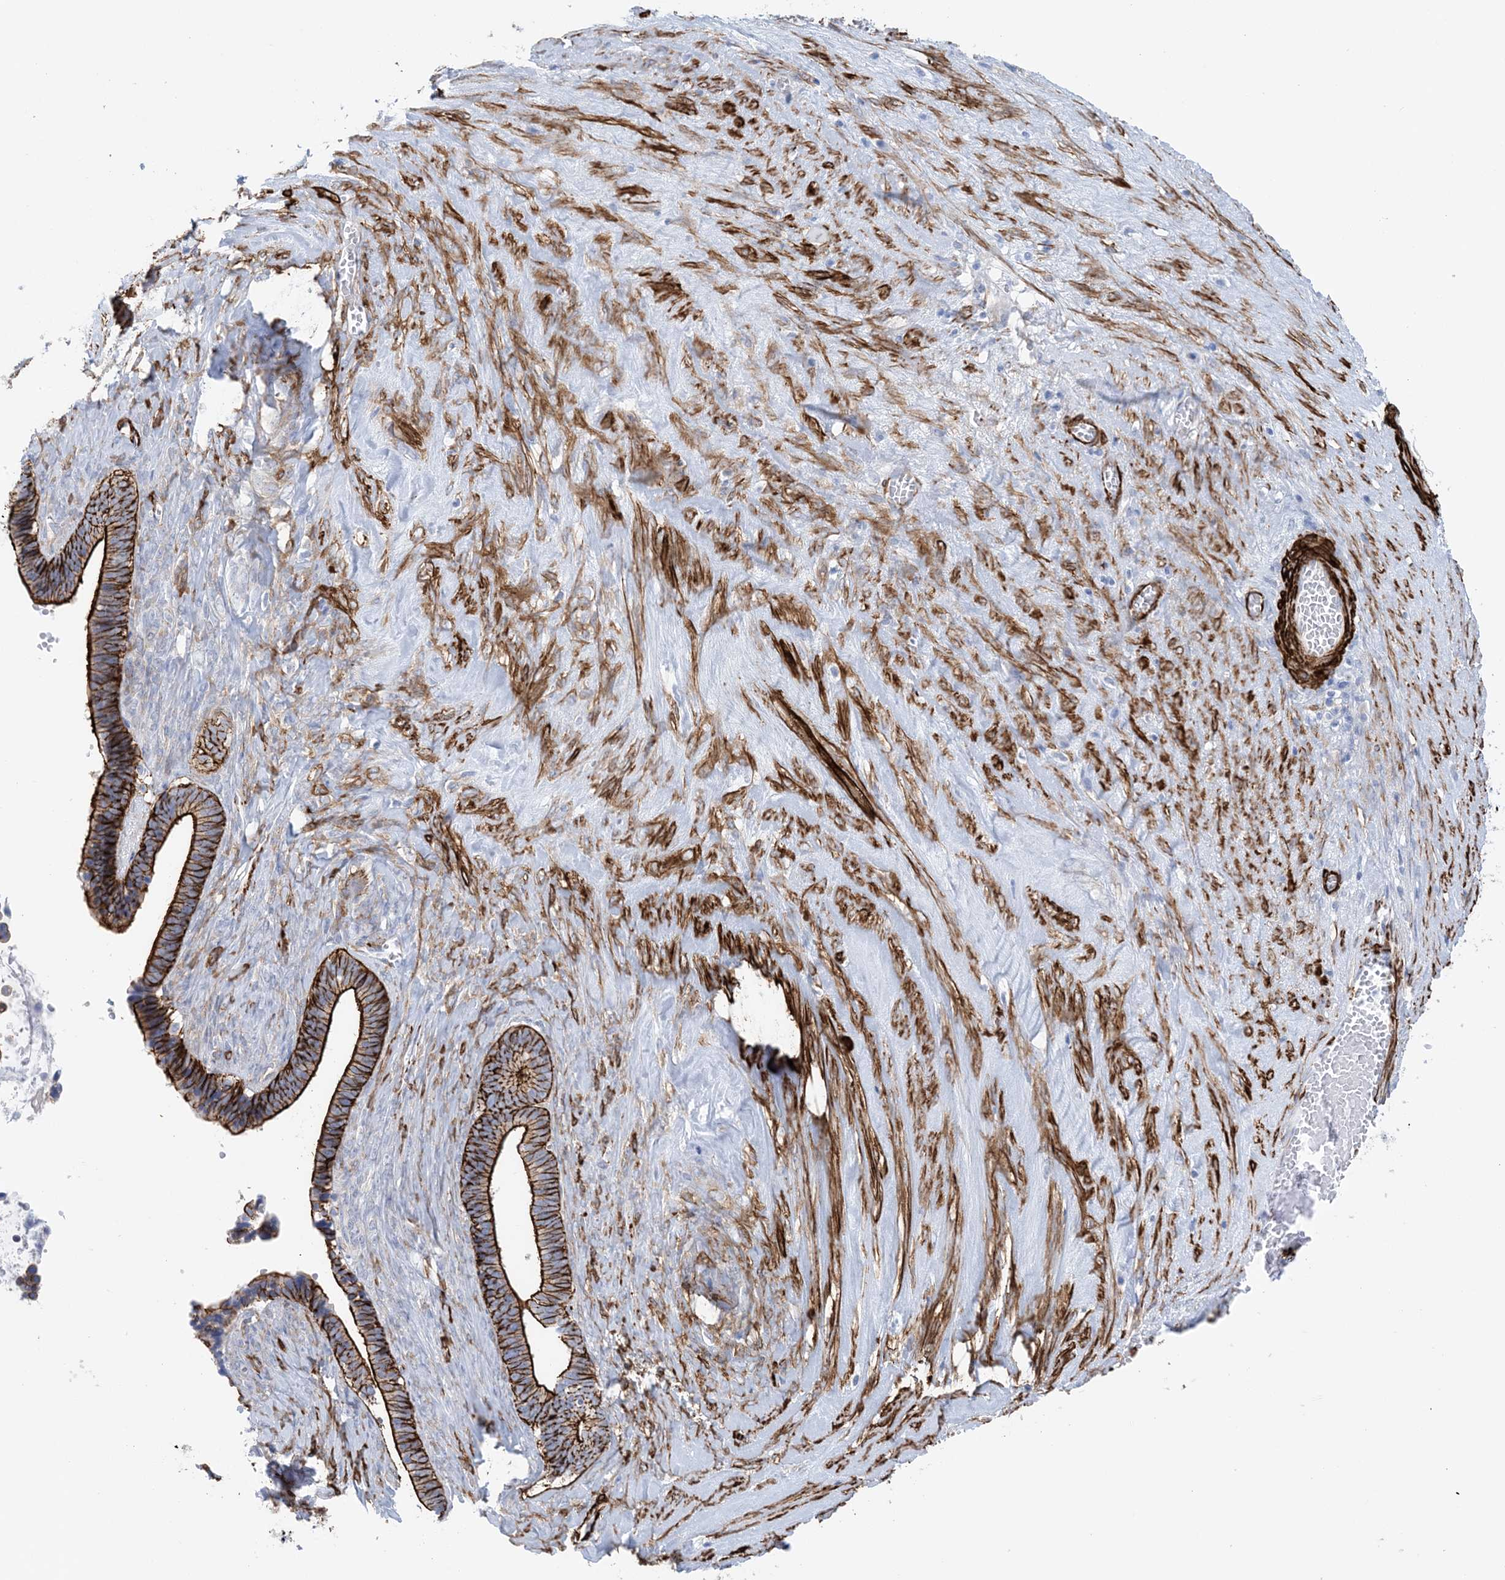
{"staining": {"intensity": "strong", "quantity": ">75%", "location": "cytoplasmic/membranous"}, "tissue": "ovarian cancer", "cell_type": "Tumor cells", "image_type": "cancer", "snomed": [{"axis": "morphology", "description": "Cystadenocarcinoma, serous, NOS"}, {"axis": "topography", "description": "Ovary"}], "caption": "Ovarian cancer stained with a protein marker demonstrates strong staining in tumor cells.", "gene": "SHANK1", "patient": {"sex": "female", "age": 56}}